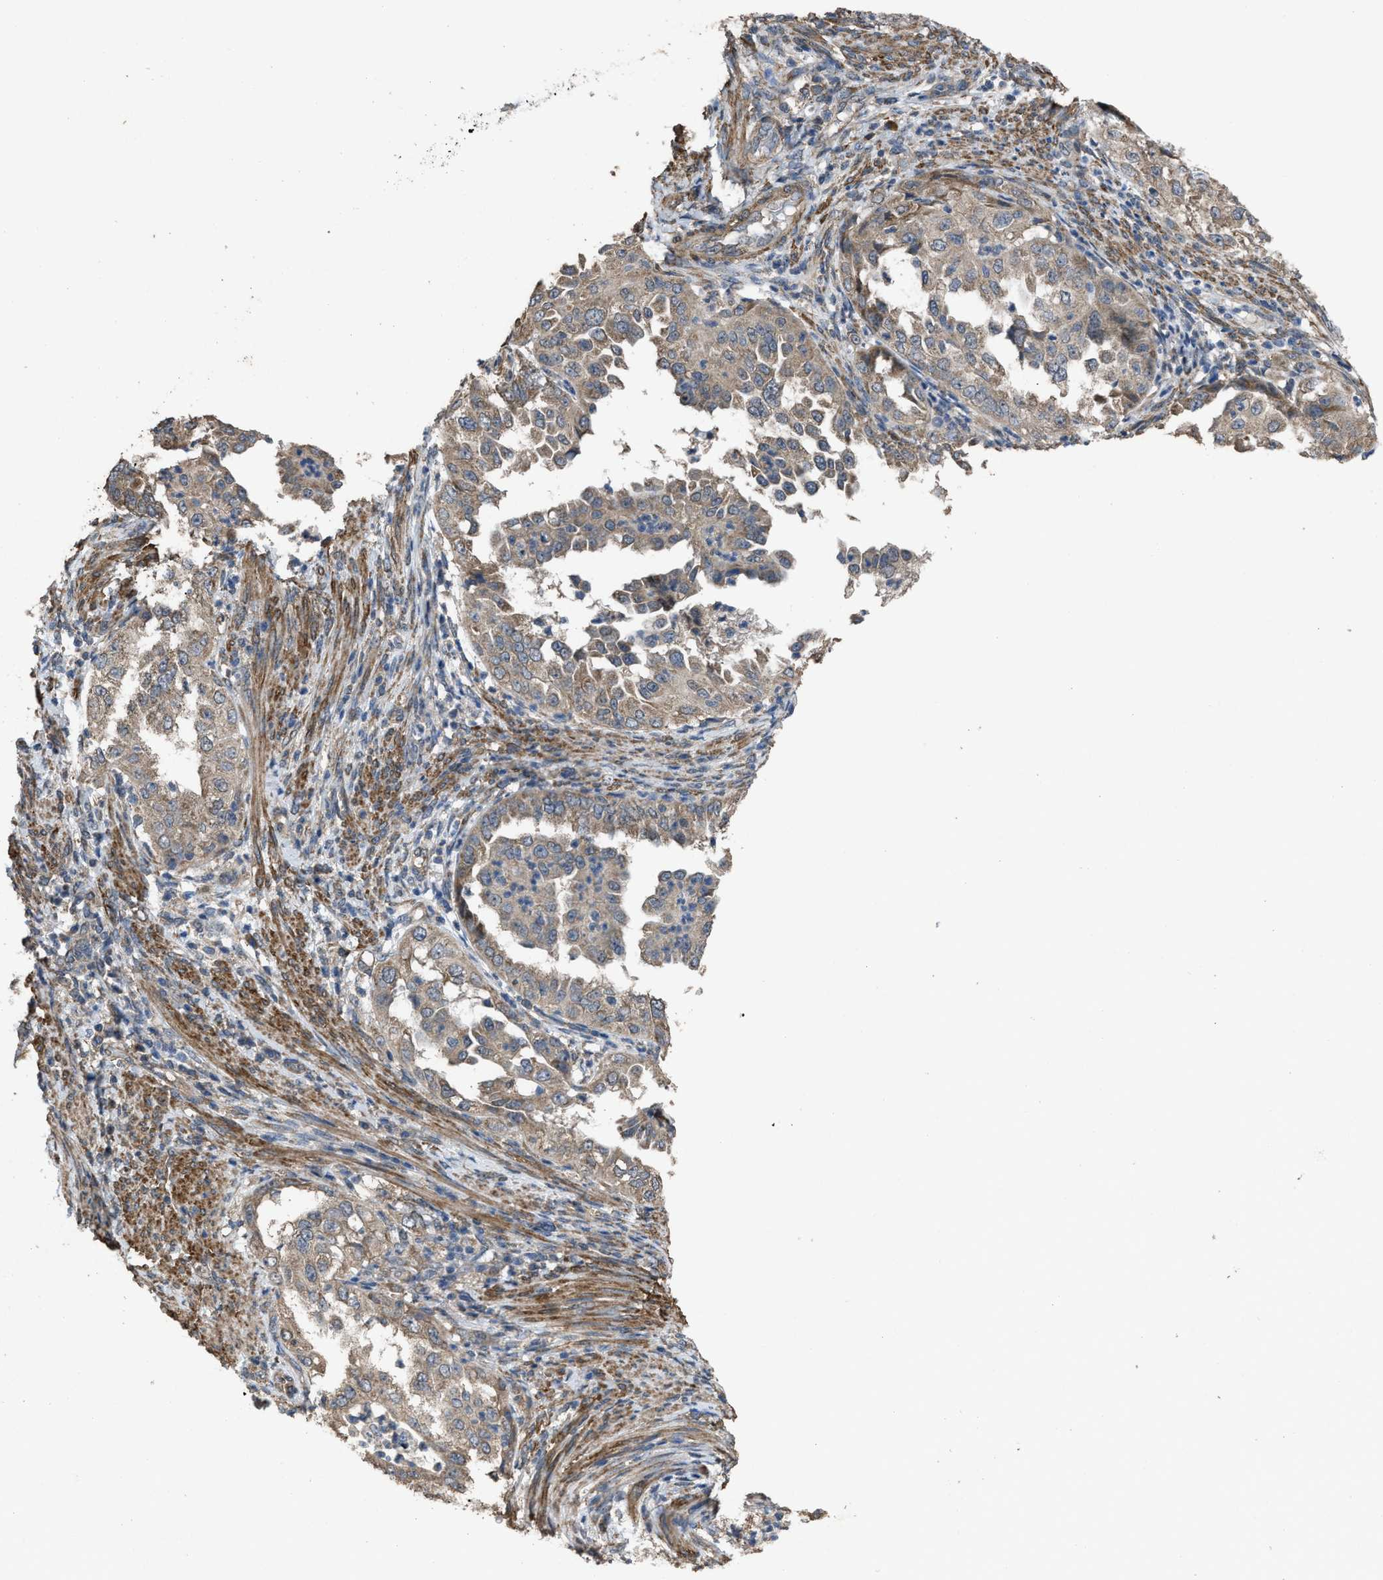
{"staining": {"intensity": "weak", "quantity": ">75%", "location": "cytoplasmic/membranous"}, "tissue": "endometrial cancer", "cell_type": "Tumor cells", "image_type": "cancer", "snomed": [{"axis": "morphology", "description": "Adenocarcinoma, NOS"}, {"axis": "topography", "description": "Endometrium"}], "caption": "Immunohistochemical staining of endometrial cancer reveals low levels of weak cytoplasmic/membranous protein staining in about >75% of tumor cells.", "gene": "ARL6", "patient": {"sex": "female", "age": 85}}